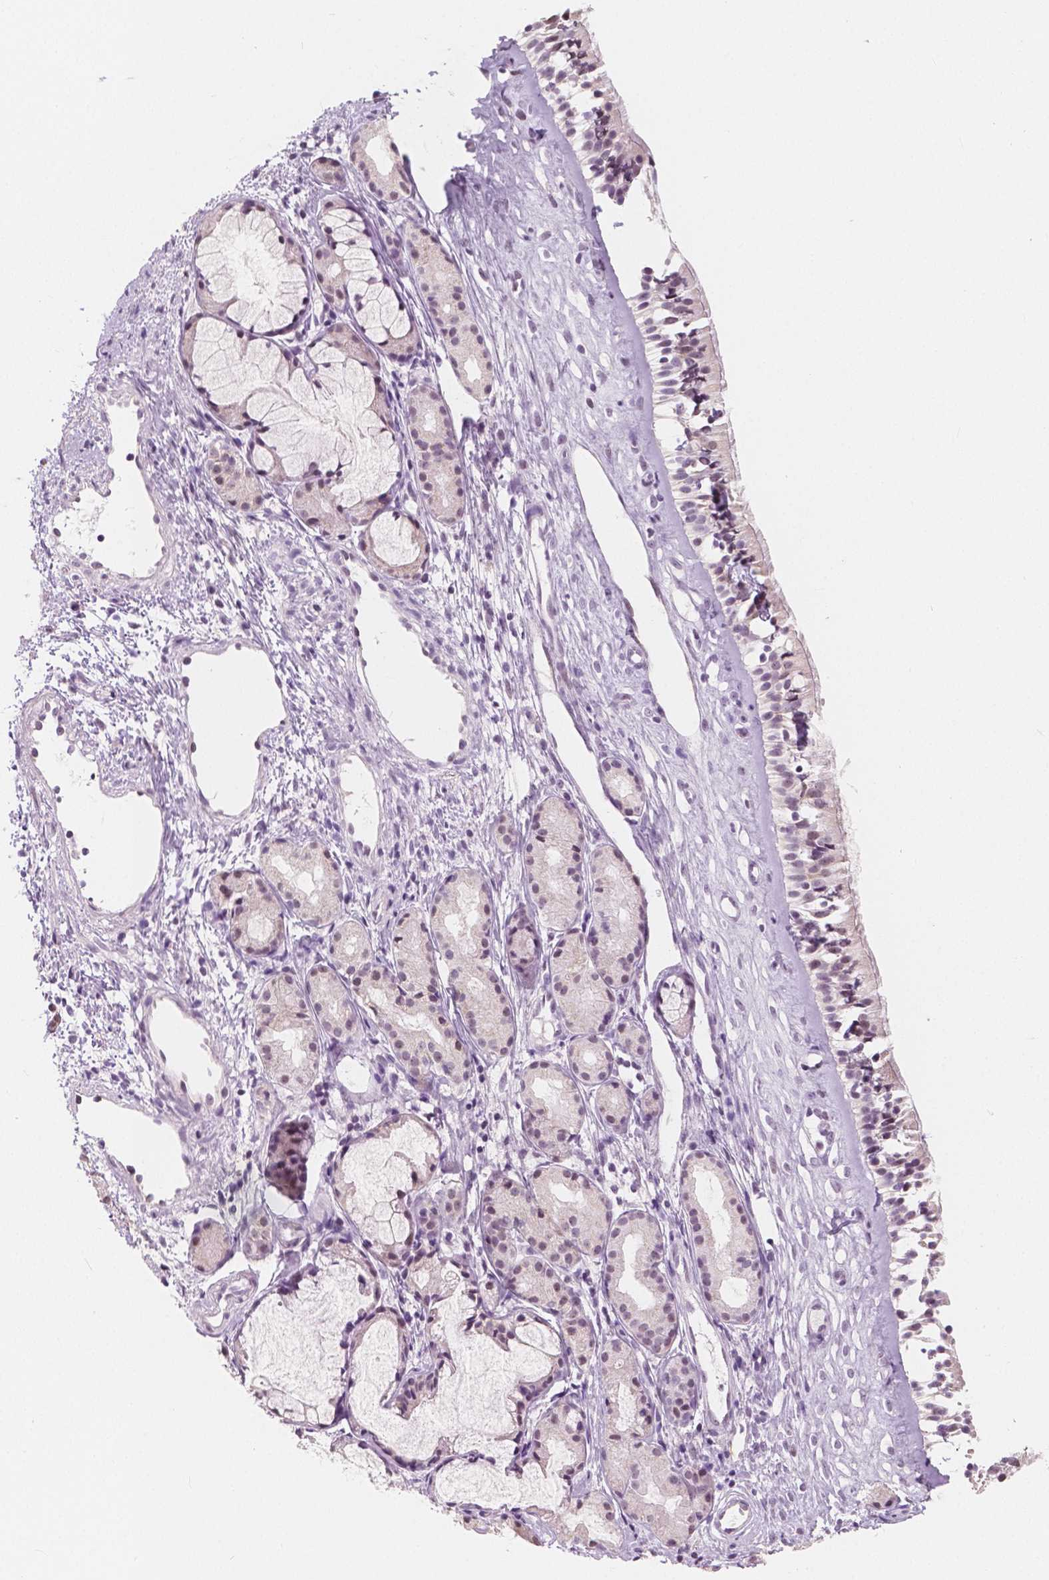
{"staining": {"intensity": "weak", "quantity": "<25%", "location": "nuclear"}, "tissue": "nasopharynx", "cell_type": "Respiratory epithelial cells", "image_type": "normal", "snomed": [{"axis": "morphology", "description": "Normal tissue, NOS"}, {"axis": "topography", "description": "Nasopharynx"}], "caption": "Nasopharynx stained for a protein using IHC reveals no staining respiratory epithelial cells.", "gene": "NOLC1", "patient": {"sex": "female", "age": 52}}